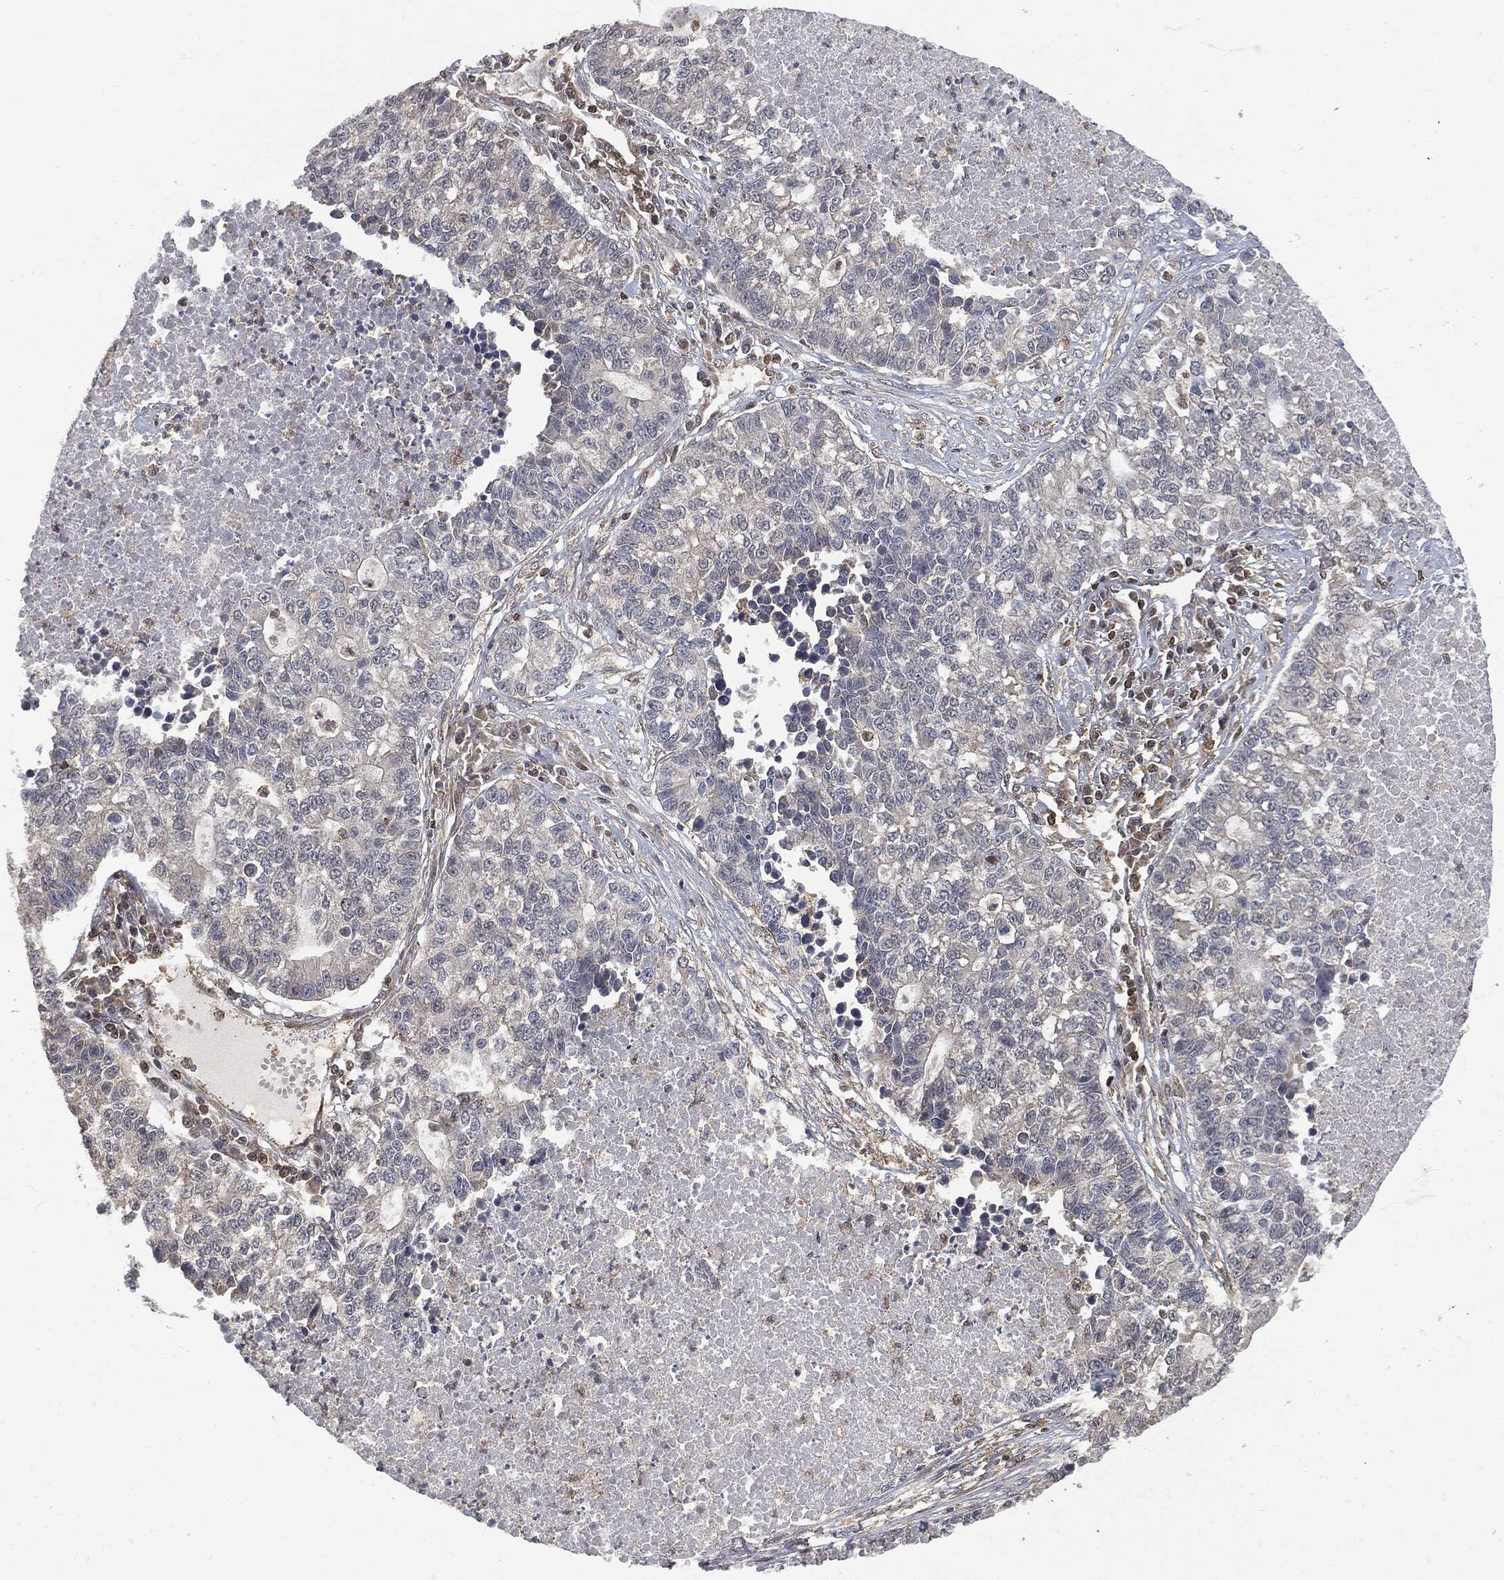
{"staining": {"intensity": "negative", "quantity": "none", "location": "none"}, "tissue": "lung cancer", "cell_type": "Tumor cells", "image_type": "cancer", "snomed": [{"axis": "morphology", "description": "Adenocarcinoma, NOS"}, {"axis": "topography", "description": "Lung"}], "caption": "The image exhibits no significant staining in tumor cells of lung cancer.", "gene": "PSMB10", "patient": {"sex": "male", "age": 57}}